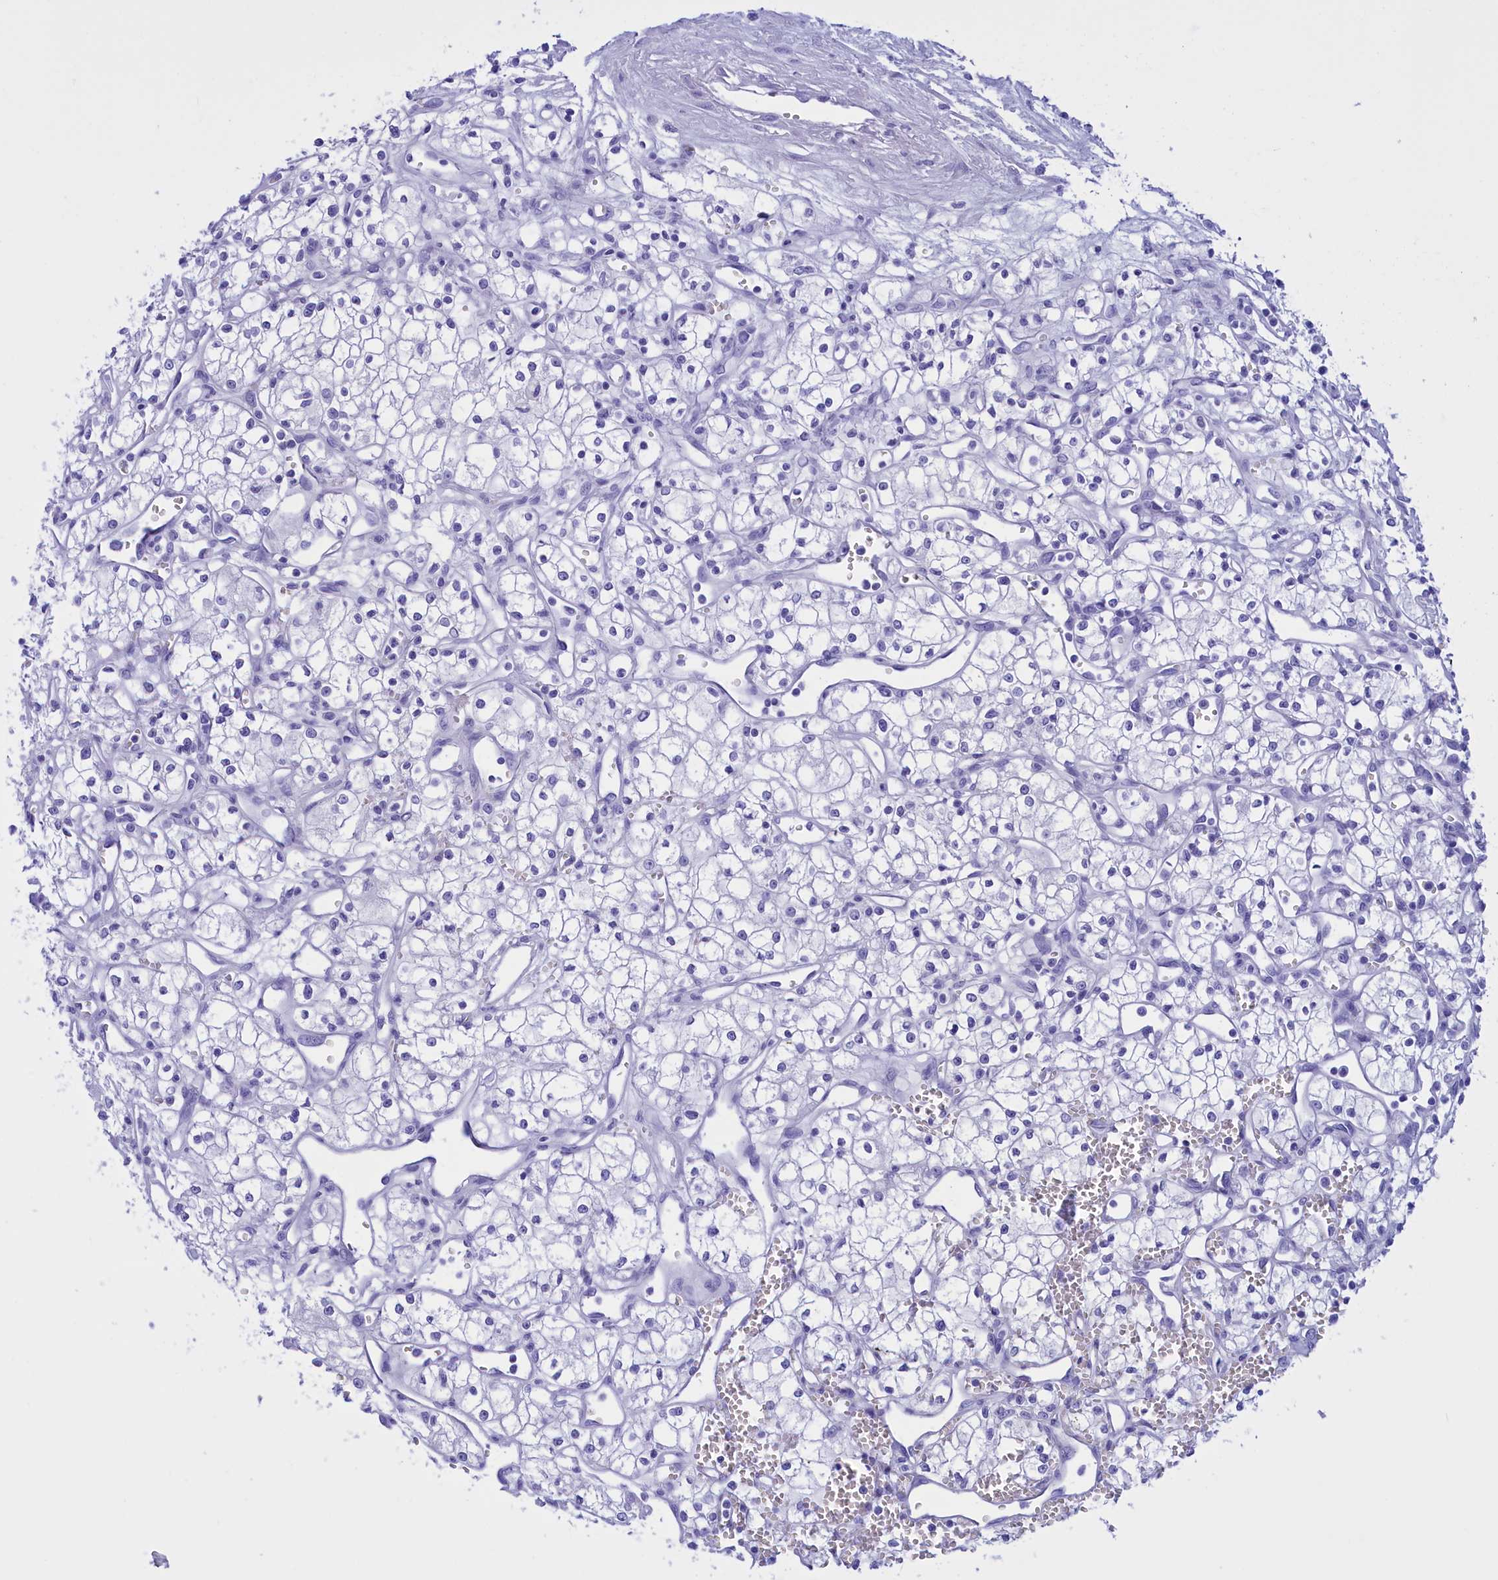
{"staining": {"intensity": "negative", "quantity": "none", "location": "none"}, "tissue": "renal cancer", "cell_type": "Tumor cells", "image_type": "cancer", "snomed": [{"axis": "morphology", "description": "Adenocarcinoma, NOS"}, {"axis": "topography", "description": "Kidney"}], "caption": "Protein analysis of renal cancer (adenocarcinoma) shows no significant expression in tumor cells.", "gene": "BRI3", "patient": {"sex": "male", "age": 59}}